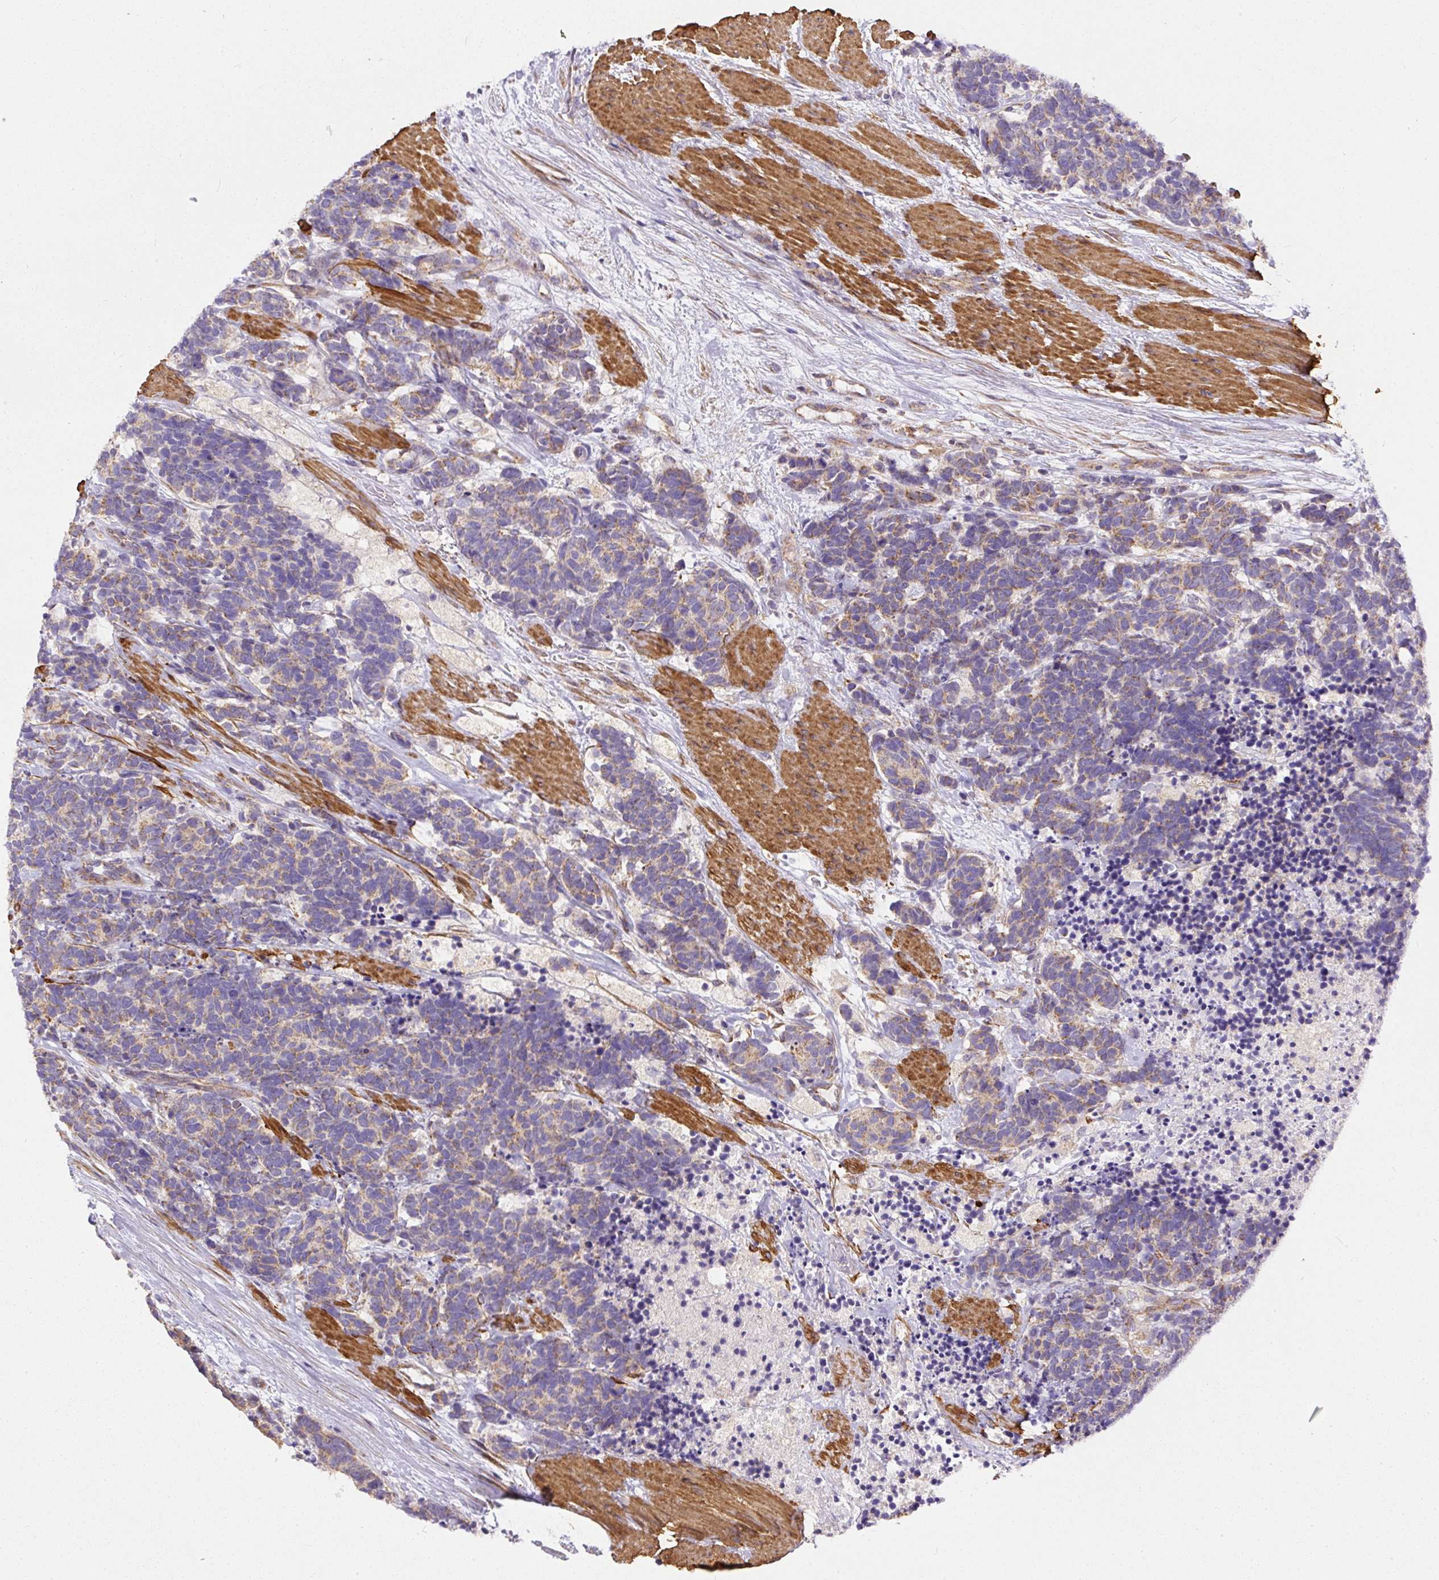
{"staining": {"intensity": "weak", "quantity": ">75%", "location": "cytoplasmic/membranous"}, "tissue": "carcinoid", "cell_type": "Tumor cells", "image_type": "cancer", "snomed": [{"axis": "morphology", "description": "Carcinoma, NOS"}, {"axis": "morphology", "description": "Carcinoid, malignant, NOS"}, {"axis": "topography", "description": "Prostate"}], "caption": "Tumor cells display low levels of weak cytoplasmic/membranous expression in approximately >75% of cells in carcinoid.", "gene": "NDUFAF2", "patient": {"sex": "male", "age": 57}}